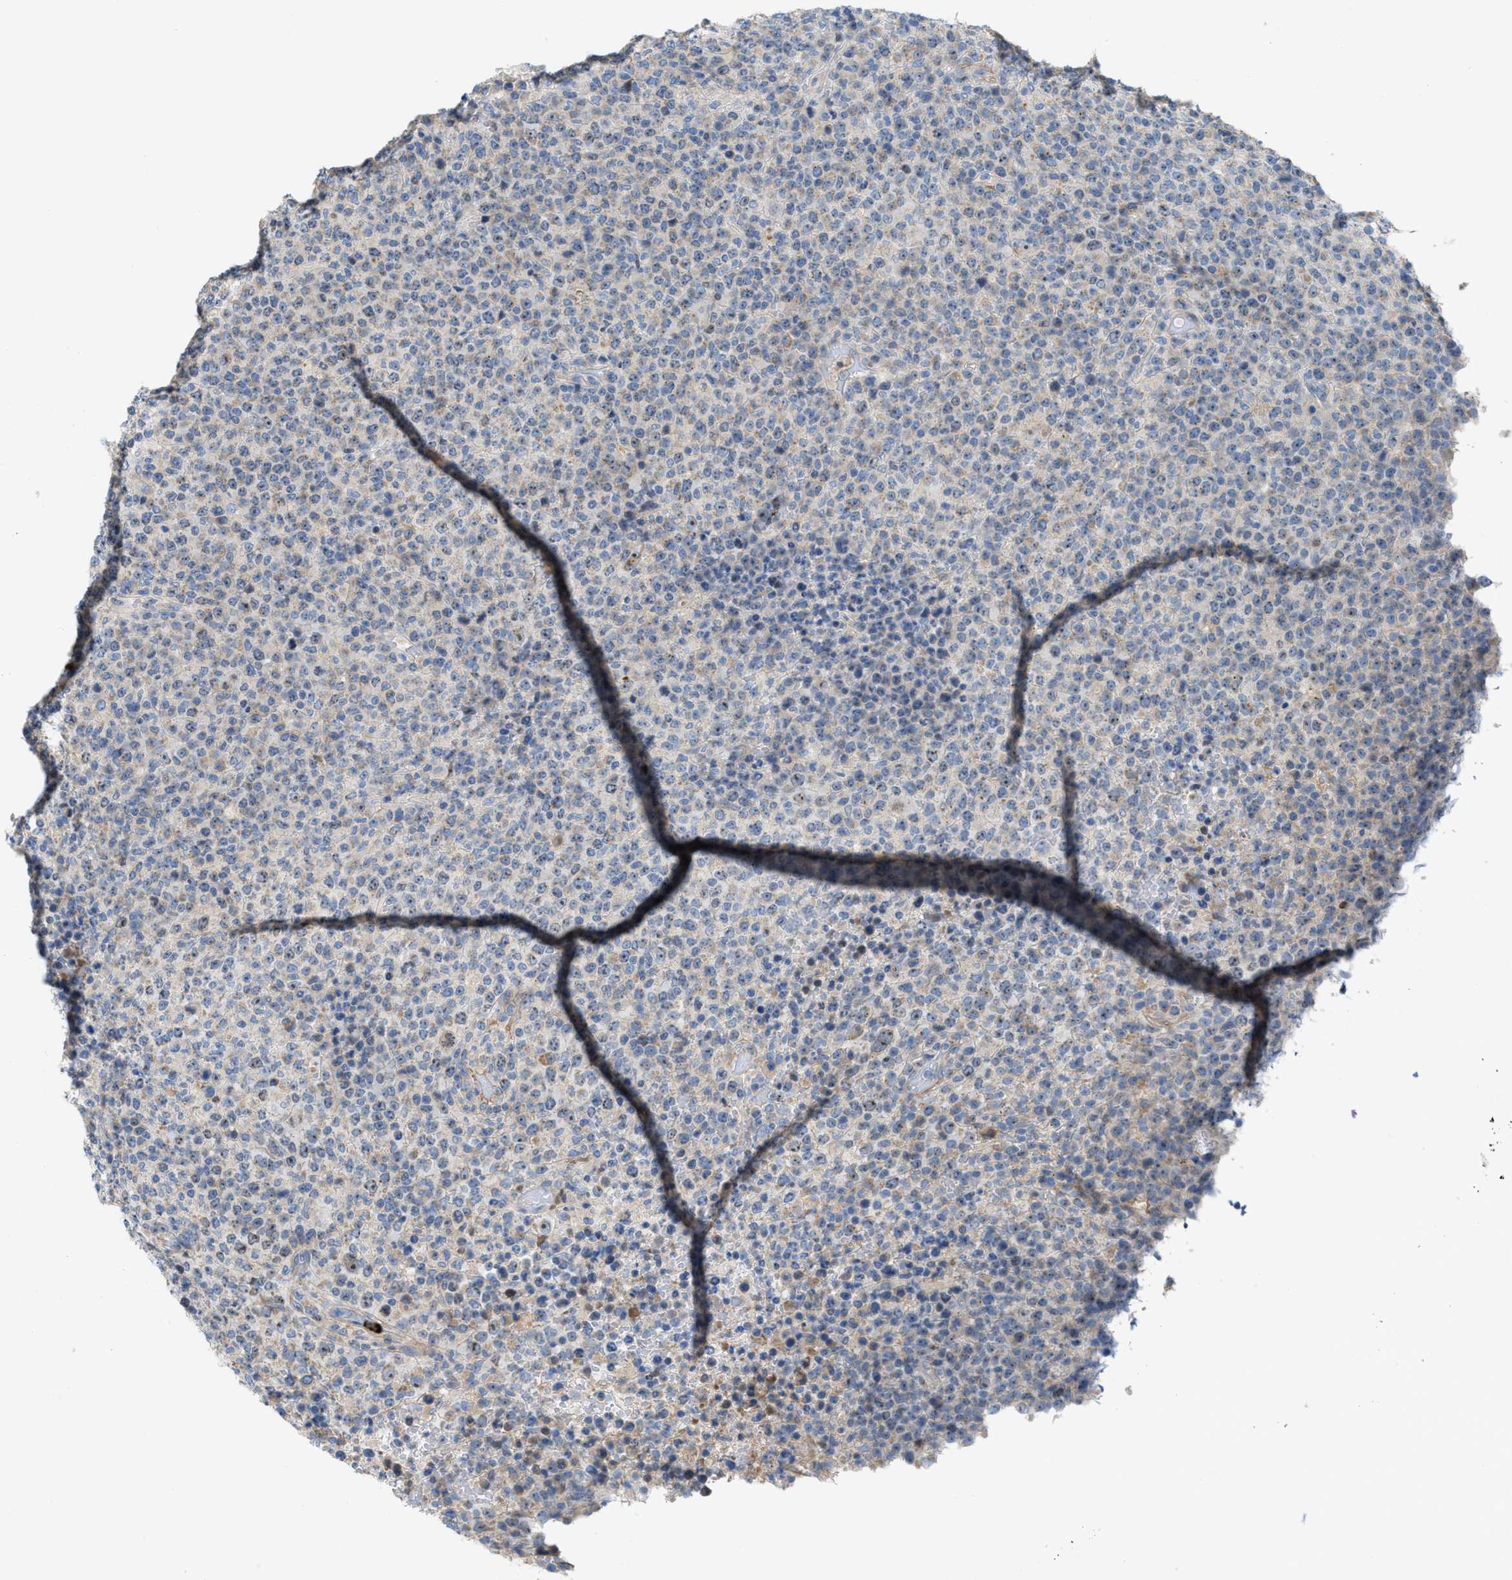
{"staining": {"intensity": "weak", "quantity": "<25%", "location": "cytoplasmic/membranous"}, "tissue": "lymphoma", "cell_type": "Tumor cells", "image_type": "cancer", "snomed": [{"axis": "morphology", "description": "Malignant lymphoma, non-Hodgkin's type, High grade"}, {"axis": "topography", "description": "Lymph node"}], "caption": "Photomicrograph shows no protein staining in tumor cells of lymphoma tissue. (Brightfield microscopy of DAB (3,3'-diaminobenzidine) IHC at high magnification).", "gene": "CMTM1", "patient": {"sex": "male", "age": 13}}